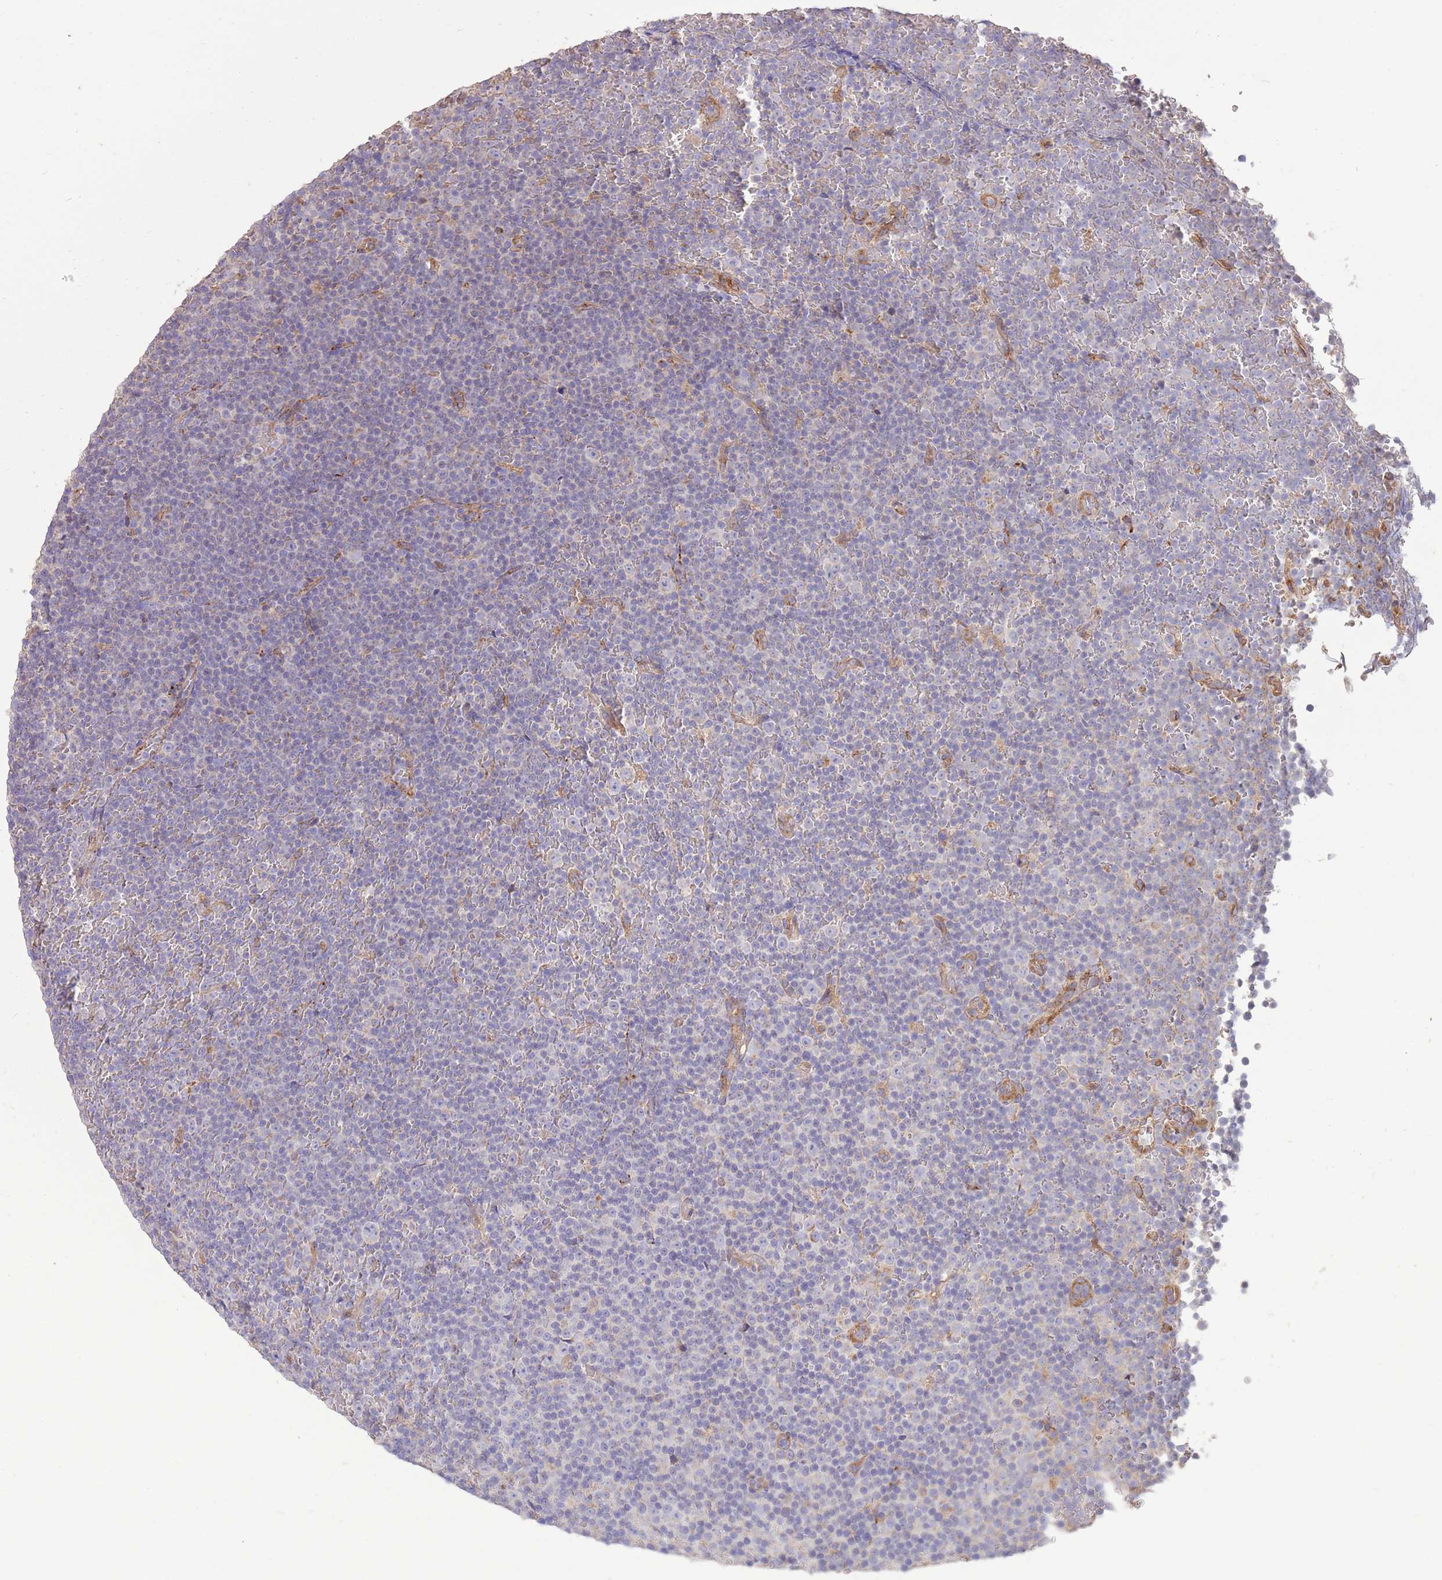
{"staining": {"intensity": "negative", "quantity": "none", "location": "none"}, "tissue": "lymphoma", "cell_type": "Tumor cells", "image_type": "cancer", "snomed": [{"axis": "morphology", "description": "Malignant lymphoma, non-Hodgkin's type, Low grade"}, {"axis": "topography", "description": "Lymph node"}], "caption": "High power microscopy image of an immunohistochemistry (IHC) image of lymphoma, revealing no significant positivity in tumor cells. (Brightfield microscopy of DAB (3,3'-diaminobenzidine) immunohistochemistry (IHC) at high magnification).", "gene": "DOCK6", "patient": {"sex": "female", "age": 67}}